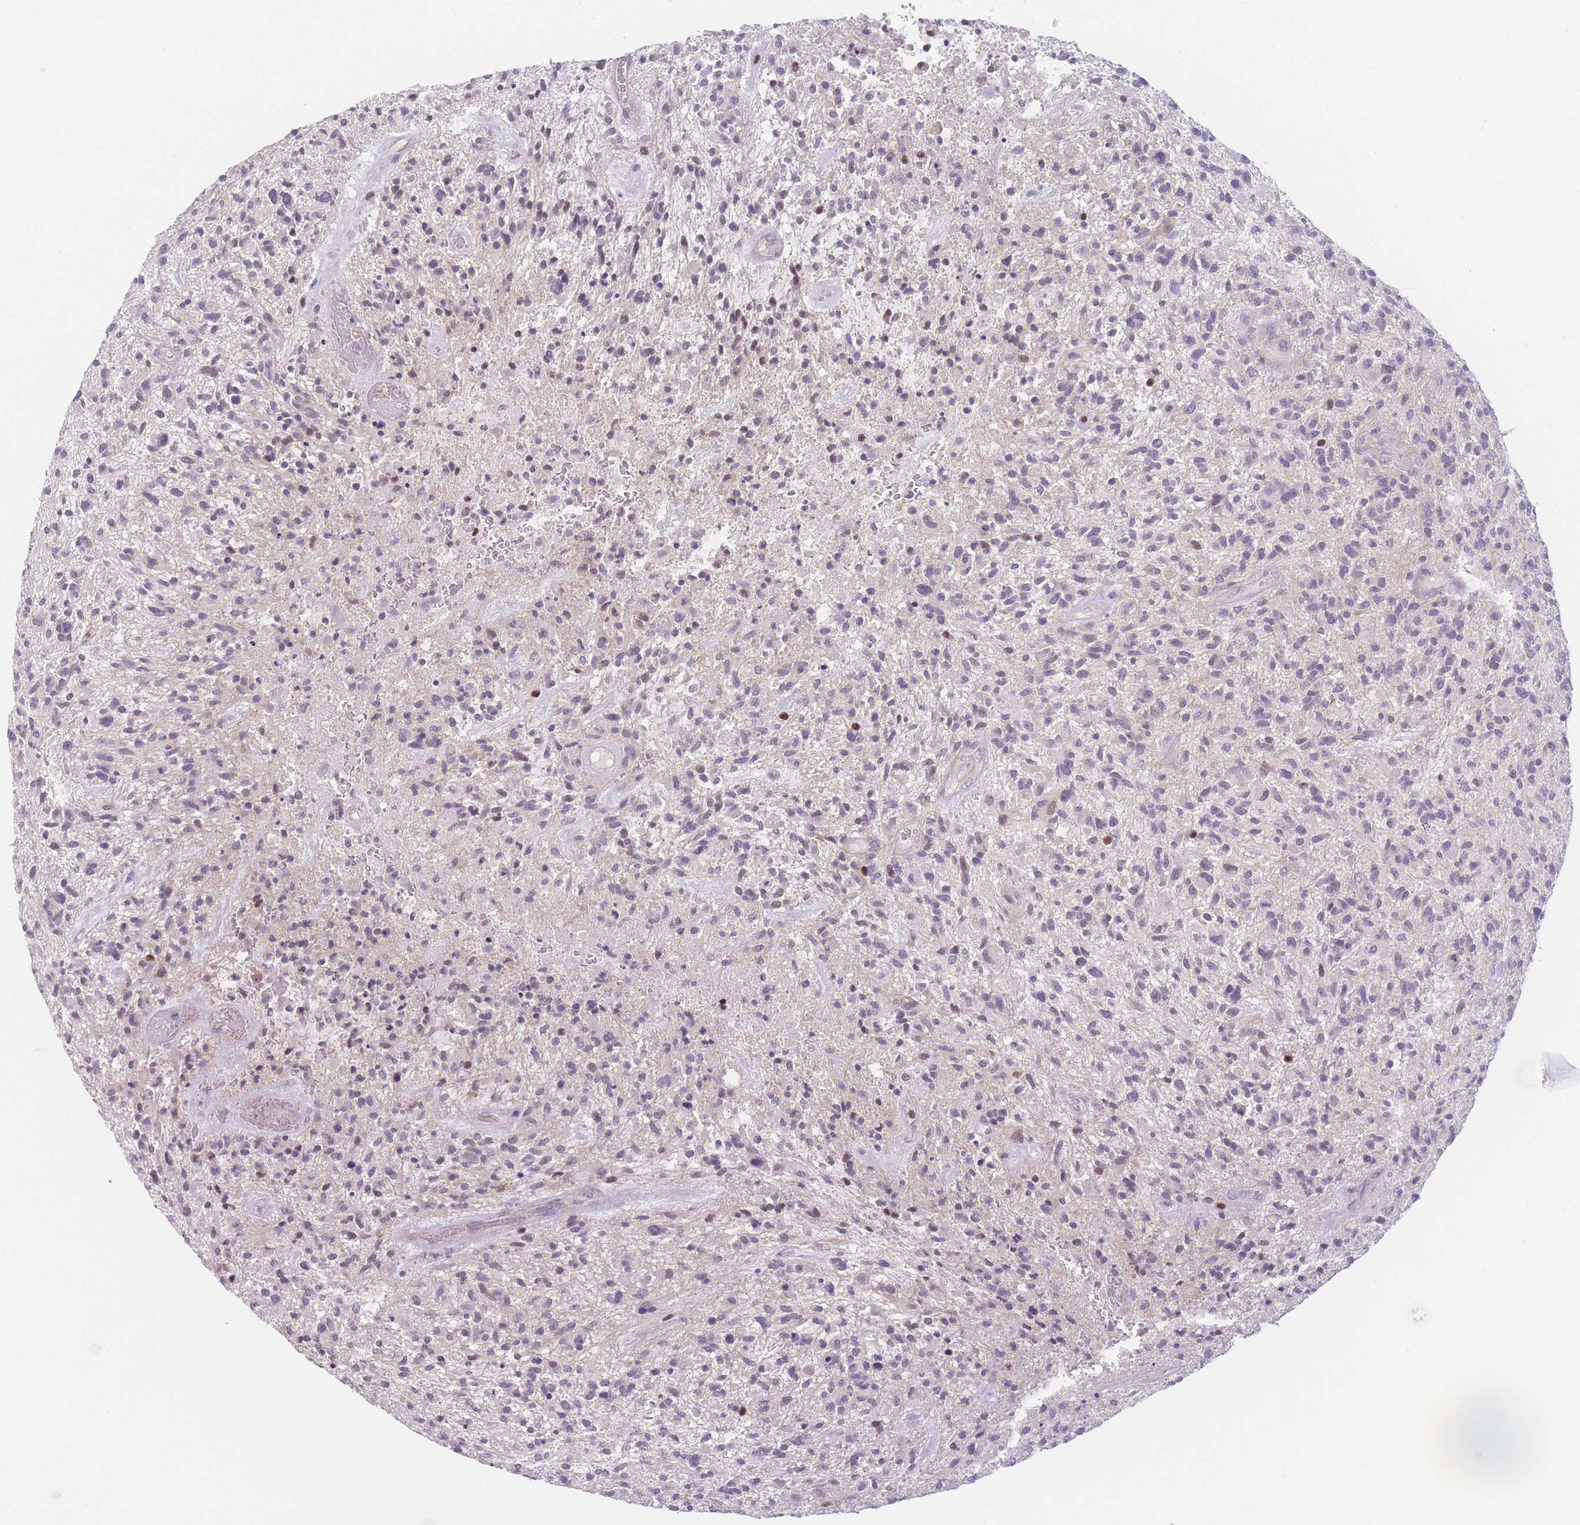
{"staining": {"intensity": "negative", "quantity": "none", "location": "none"}, "tissue": "glioma", "cell_type": "Tumor cells", "image_type": "cancer", "snomed": [{"axis": "morphology", "description": "Glioma, malignant, High grade"}, {"axis": "topography", "description": "Brain"}], "caption": "Immunohistochemical staining of glioma displays no significant staining in tumor cells.", "gene": "ZNF439", "patient": {"sex": "male", "age": 47}}